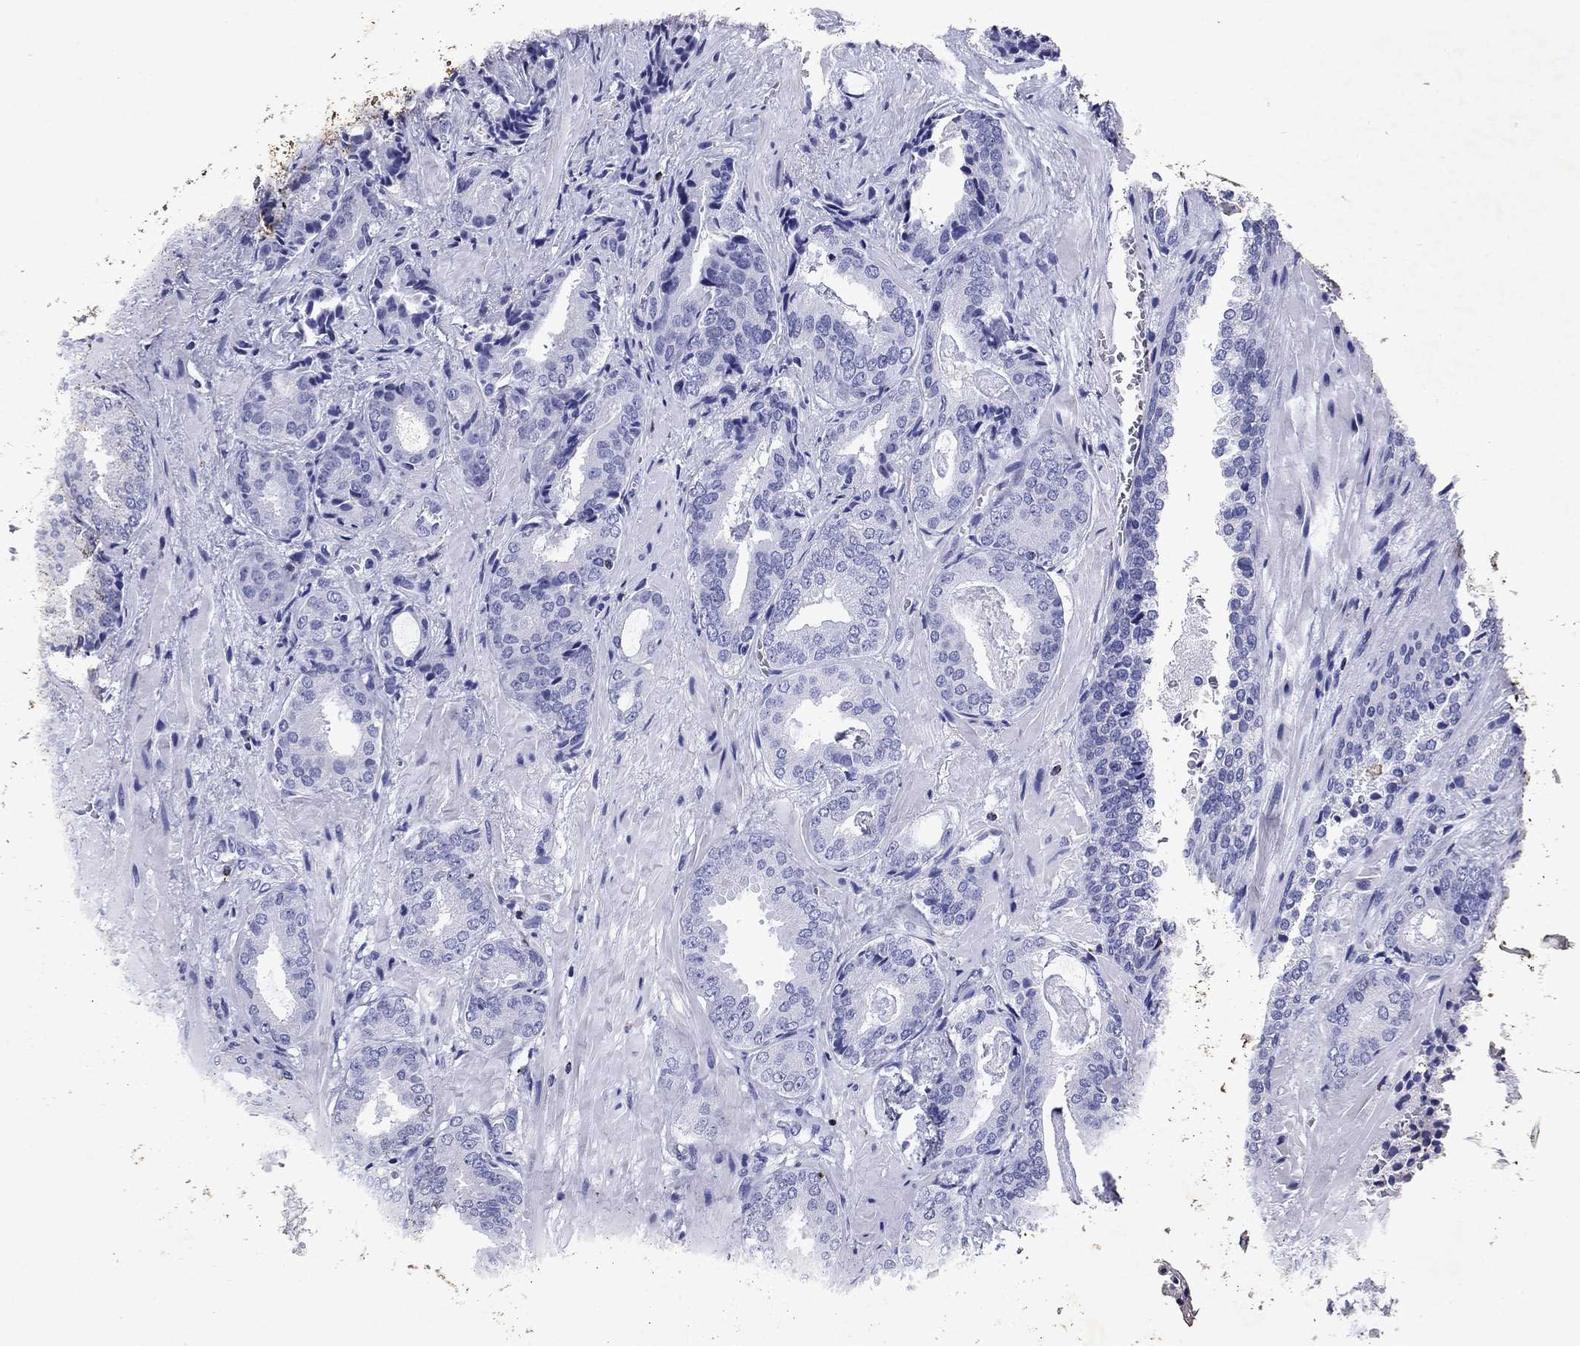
{"staining": {"intensity": "negative", "quantity": "none", "location": "none"}, "tissue": "prostate cancer", "cell_type": "Tumor cells", "image_type": "cancer", "snomed": [{"axis": "morphology", "description": "Adenocarcinoma, Low grade"}, {"axis": "topography", "description": "Prostate"}], "caption": "The IHC micrograph has no significant positivity in tumor cells of prostate cancer (low-grade adenocarcinoma) tissue. The staining was performed using DAB (3,3'-diaminobenzidine) to visualize the protein expression in brown, while the nuclei were stained in blue with hematoxylin (Magnification: 20x).", "gene": "GZMK", "patient": {"sex": "male", "age": 68}}